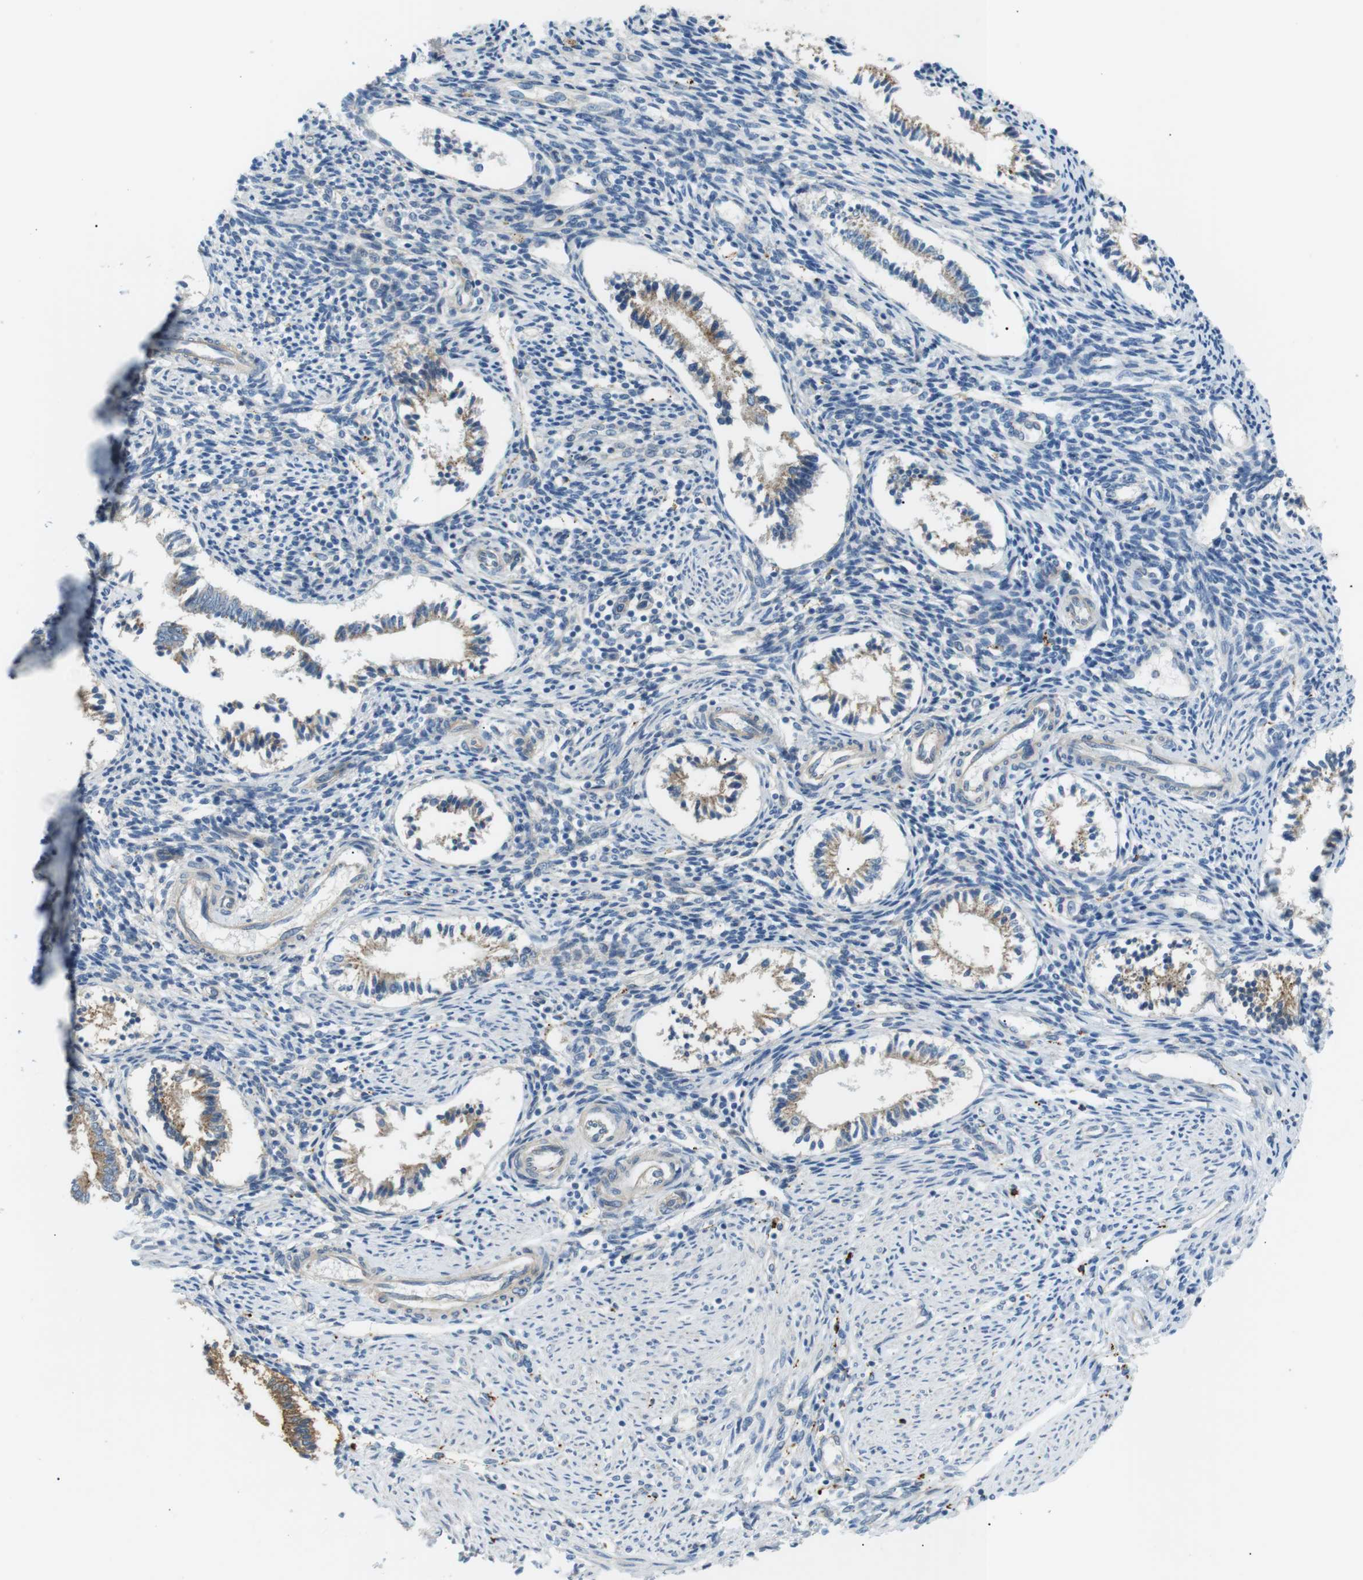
{"staining": {"intensity": "negative", "quantity": "none", "location": "none"}, "tissue": "endometrium", "cell_type": "Cells in endometrial stroma", "image_type": "normal", "snomed": [{"axis": "morphology", "description": "Normal tissue, NOS"}, {"axis": "topography", "description": "Endometrium"}], "caption": "The immunohistochemistry (IHC) image has no significant positivity in cells in endometrial stroma of endometrium.", "gene": "B4GALNT2", "patient": {"sex": "female", "age": 42}}